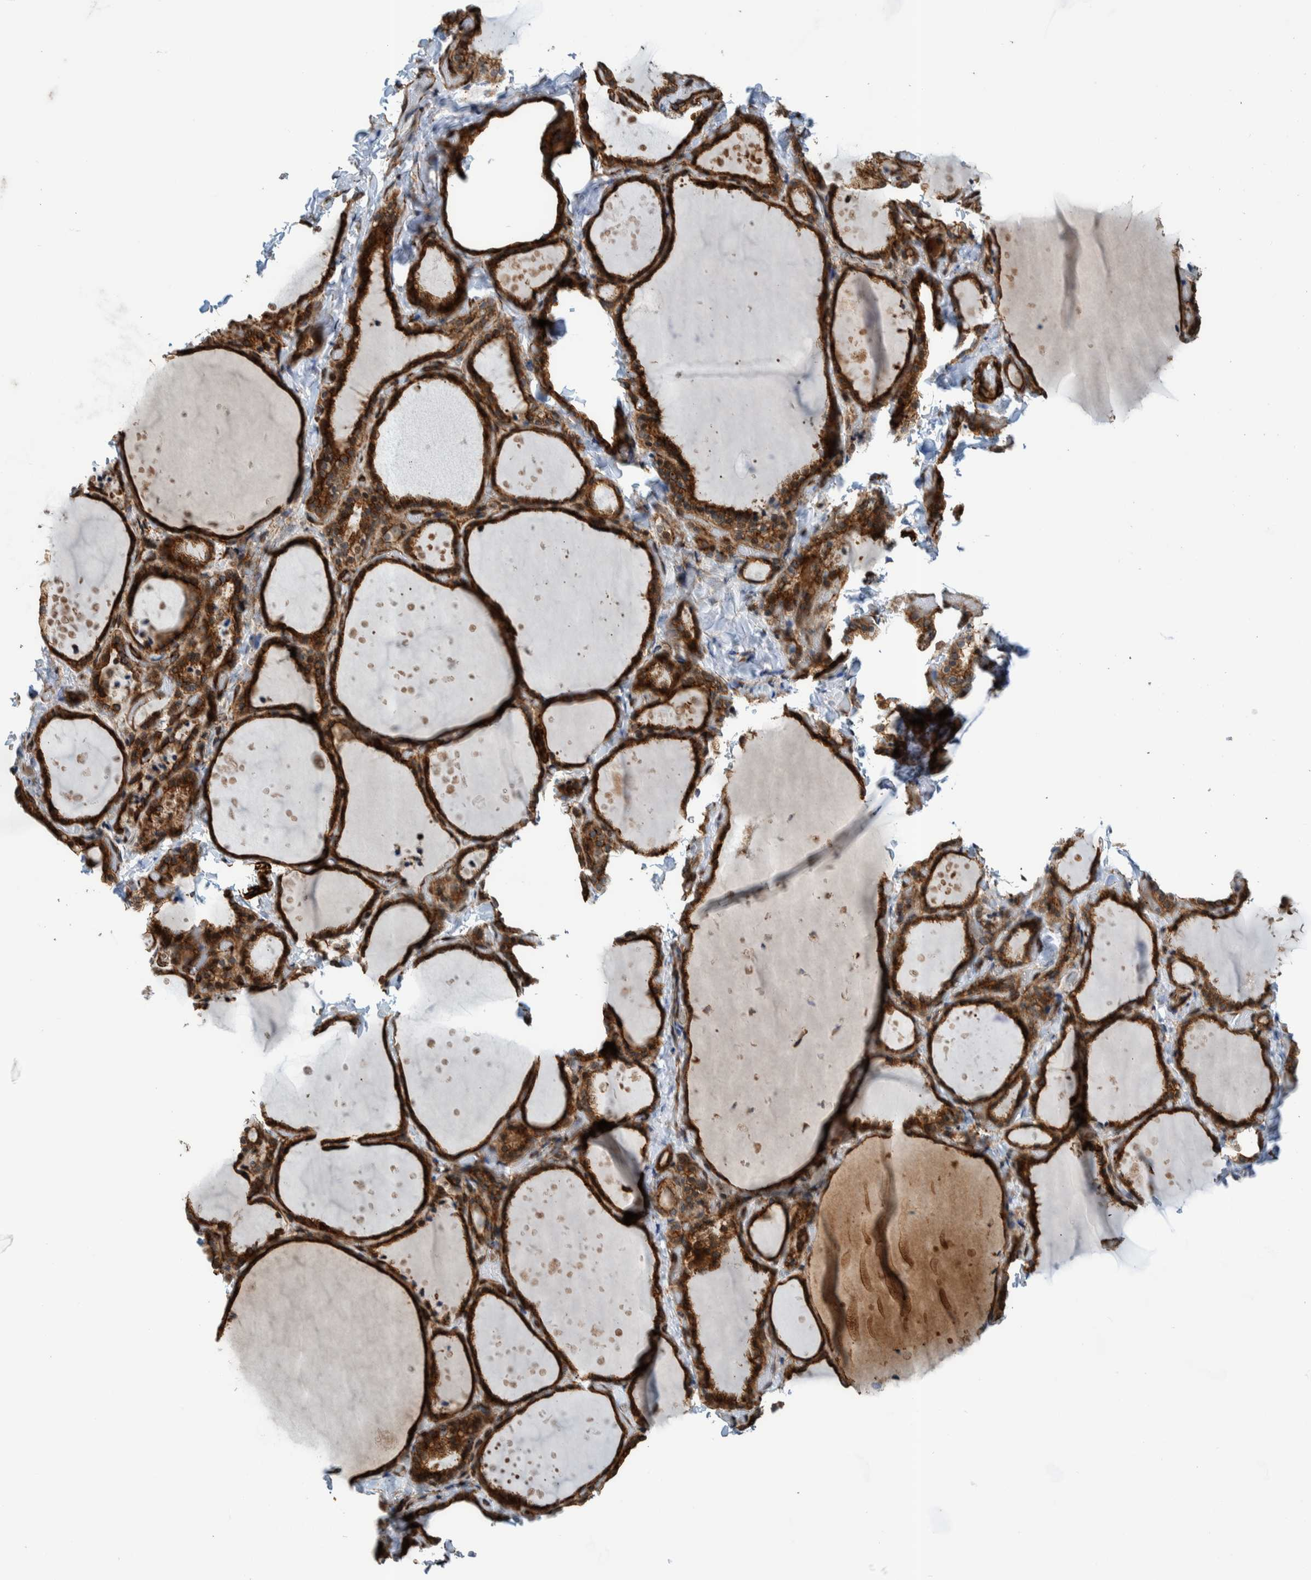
{"staining": {"intensity": "strong", "quantity": ">75%", "location": "cytoplasmic/membranous"}, "tissue": "thyroid gland", "cell_type": "Glandular cells", "image_type": "normal", "snomed": [{"axis": "morphology", "description": "Normal tissue, NOS"}, {"axis": "topography", "description": "Thyroid gland"}], "caption": "Brown immunohistochemical staining in benign human thyroid gland displays strong cytoplasmic/membranous expression in about >75% of glandular cells. (Stains: DAB in brown, nuclei in blue, Microscopy: brightfield microscopy at high magnification).", "gene": "CCDC57", "patient": {"sex": "female", "age": 44}}